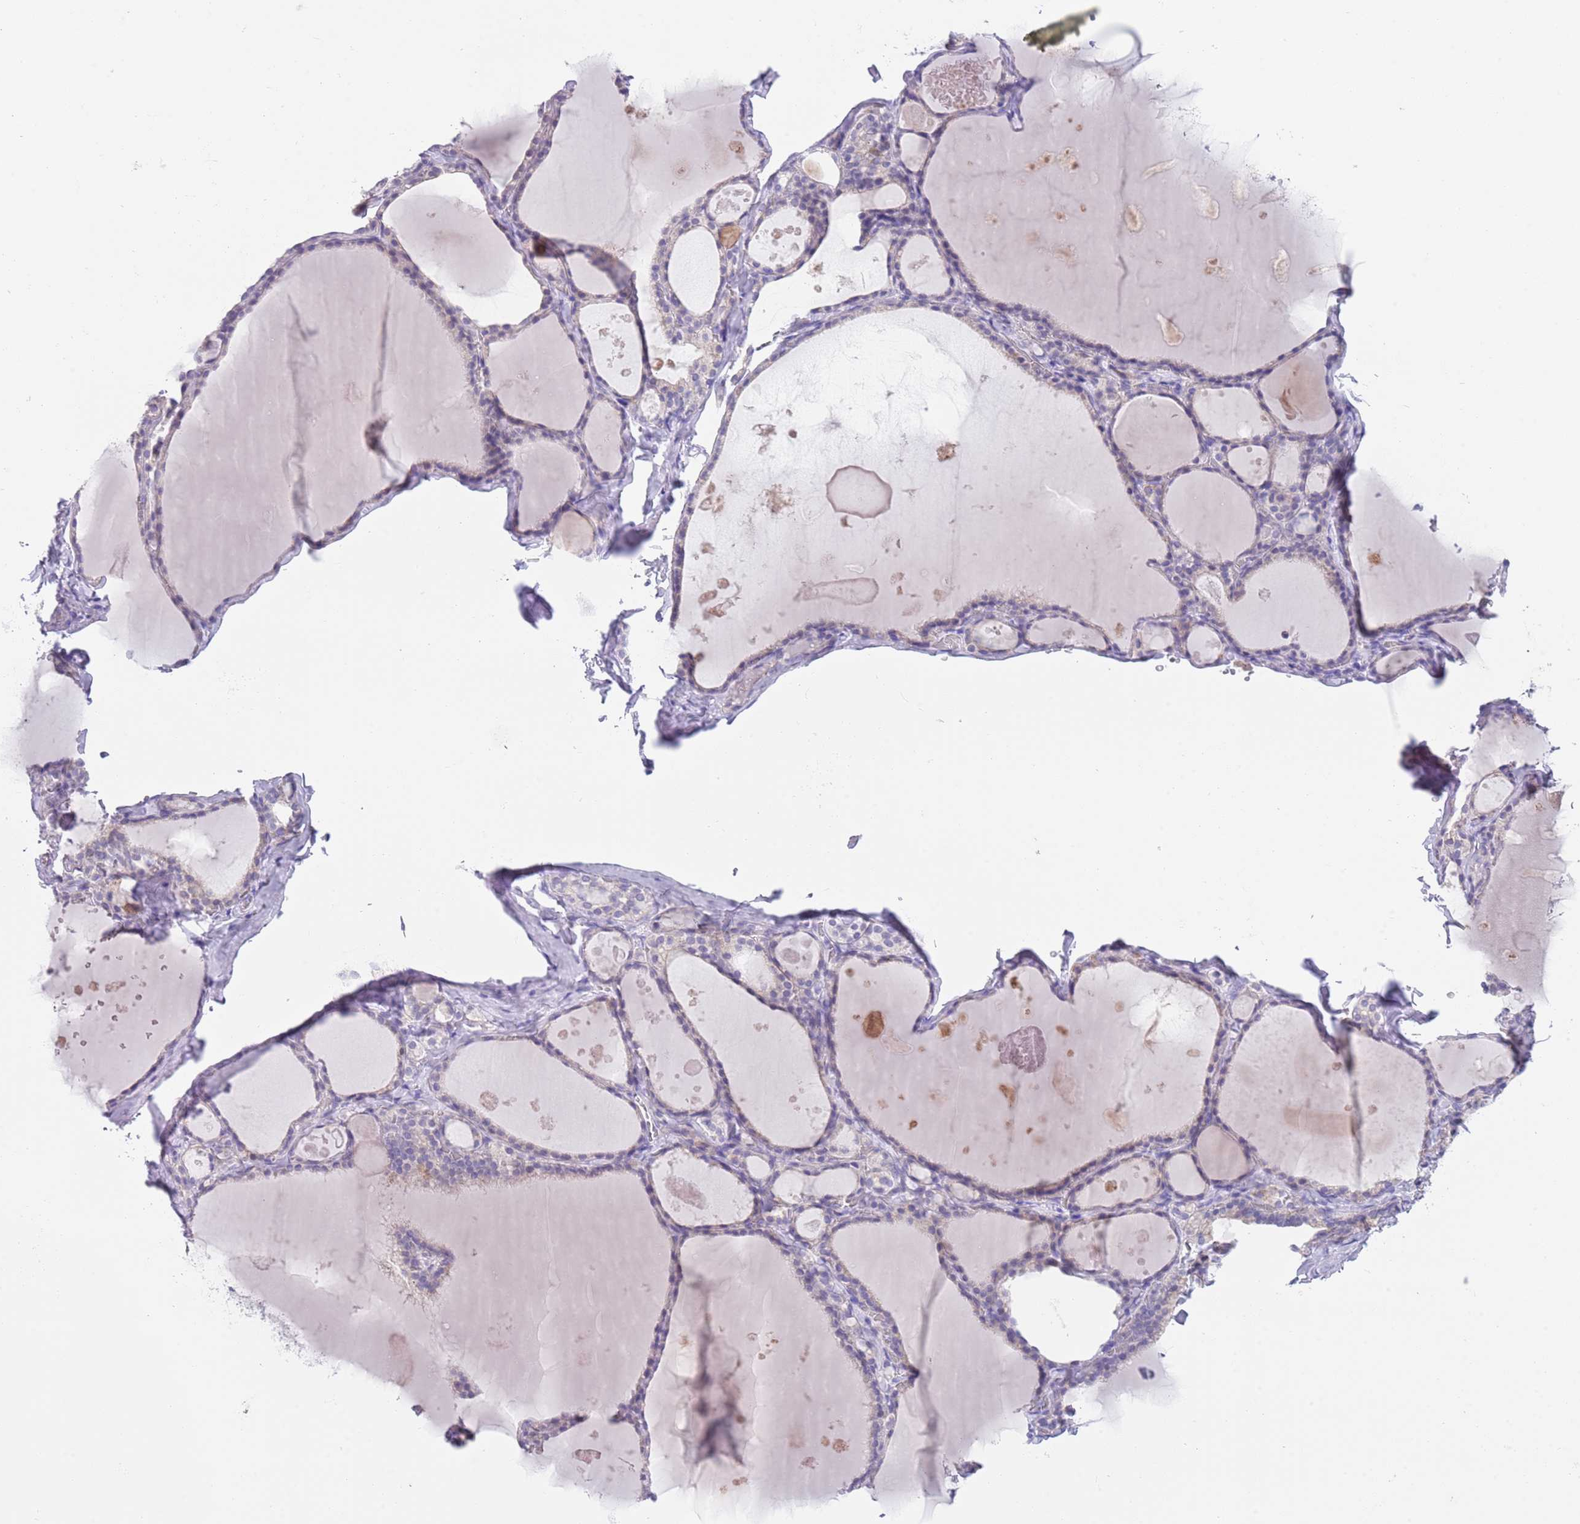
{"staining": {"intensity": "negative", "quantity": "none", "location": "none"}, "tissue": "thyroid gland", "cell_type": "Glandular cells", "image_type": "normal", "snomed": [{"axis": "morphology", "description": "Normal tissue, NOS"}, {"axis": "topography", "description": "Thyroid gland"}], "caption": "The immunohistochemistry (IHC) image has no significant expression in glandular cells of thyroid gland. Brightfield microscopy of IHC stained with DAB (3,3'-diaminobenzidine) (brown) and hematoxylin (blue), captured at high magnification.", "gene": "SPIRE2", "patient": {"sex": "male", "age": 56}}